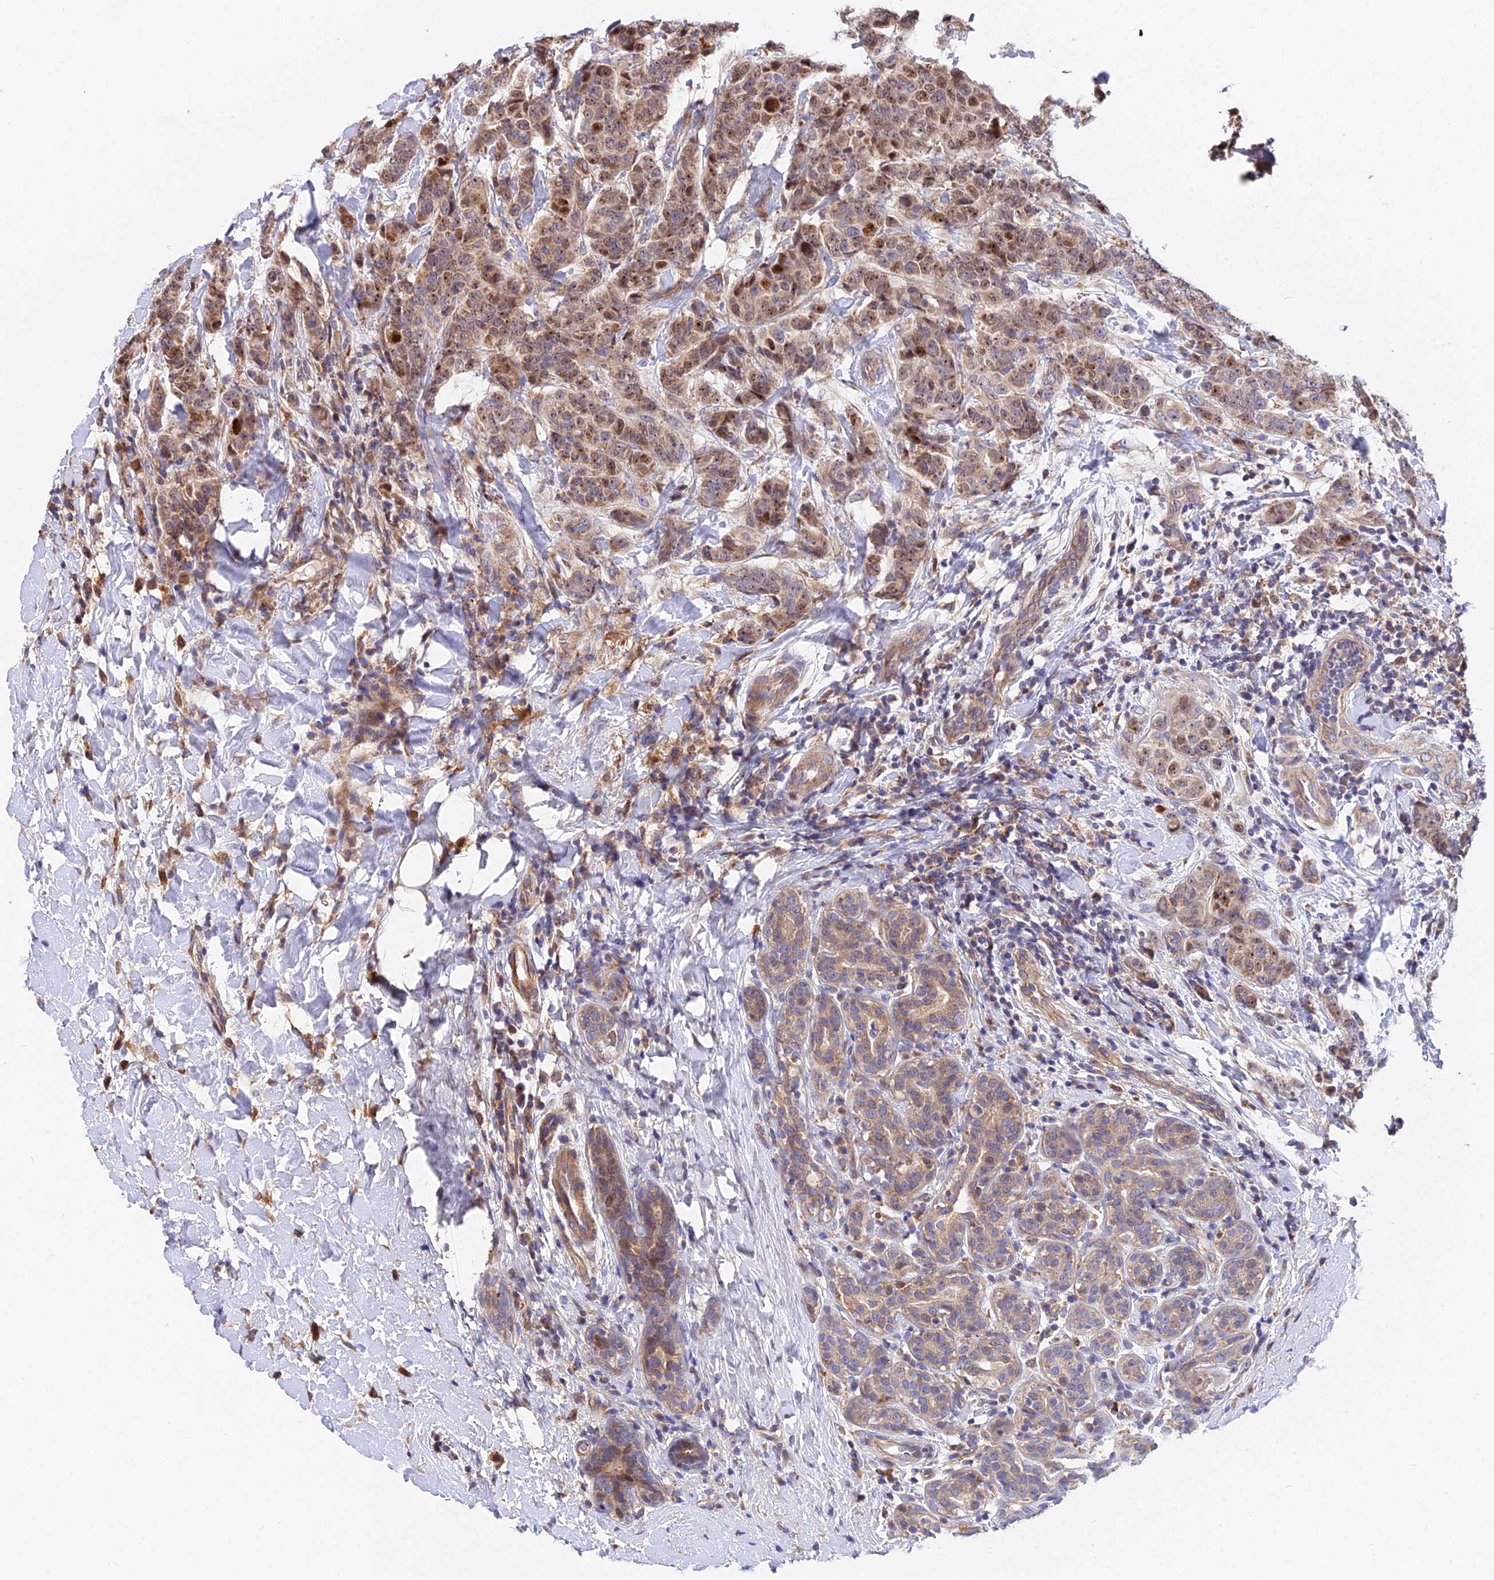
{"staining": {"intensity": "moderate", "quantity": "25%-75%", "location": "nuclear"}, "tissue": "breast cancer", "cell_type": "Tumor cells", "image_type": "cancer", "snomed": [{"axis": "morphology", "description": "Duct carcinoma"}, {"axis": "topography", "description": "Breast"}], "caption": "Human intraductal carcinoma (breast) stained with a brown dye displays moderate nuclear positive positivity in approximately 25%-75% of tumor cells.", "gene": "CDC37L1", "patient": {"sex": "female", "age": 40}}